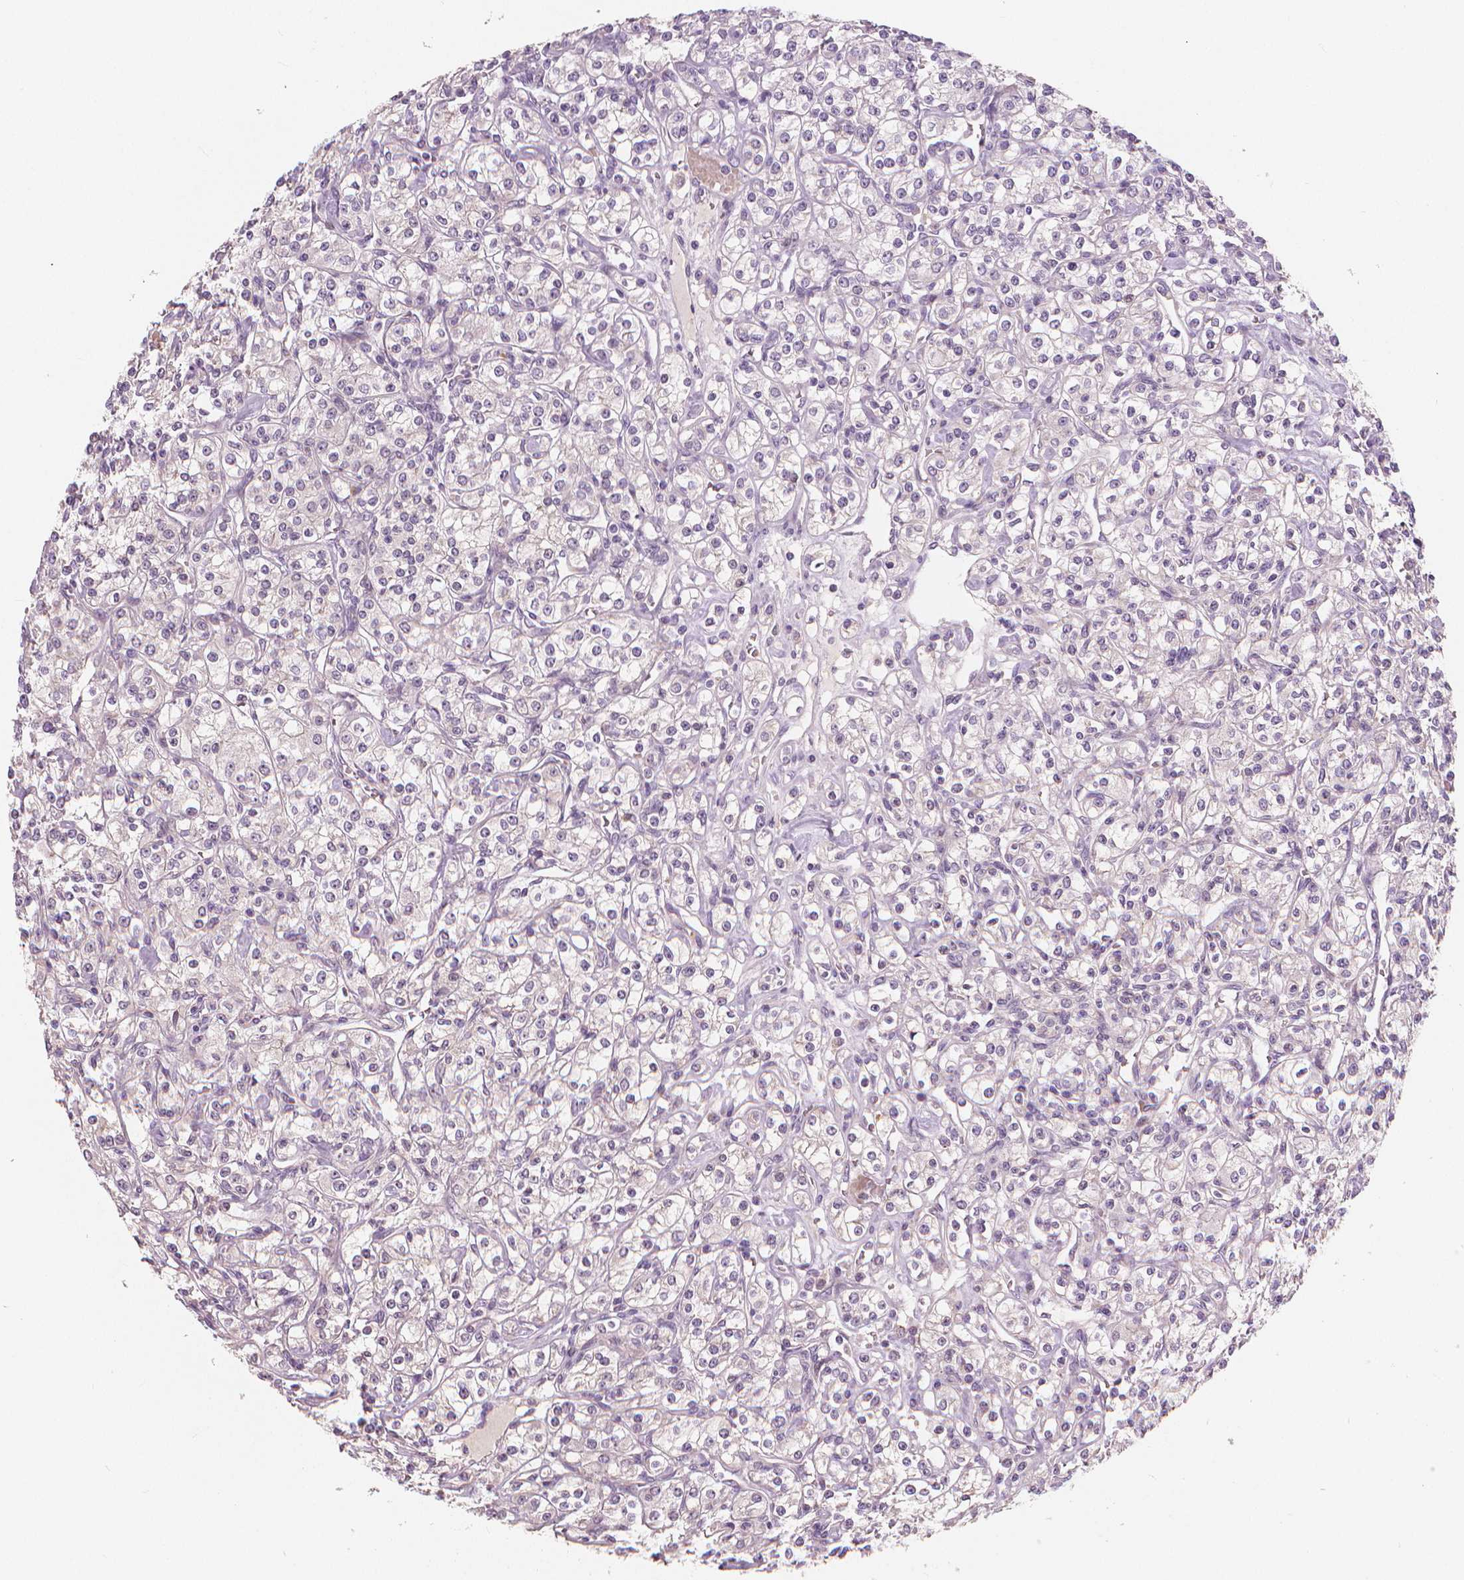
{"staining": {"intensity": "negative", "quantity": "none", "location": "none"}, "tissue": "renal cancer", "cell_type": "Tumor cells", "image_type": "cancer", "snomed": [{"axis": "morphology", "description": "Adenocarcinoma, NOS"}, {"axis": "topography", "description": "Kidney"}], "caption": "IHC image of renal adenocarcinoma stained for a protein (brown), which displays no staining in tumor cells.", "gene": "RNASE7", "patient": {"sex": "male", "age": 77}}